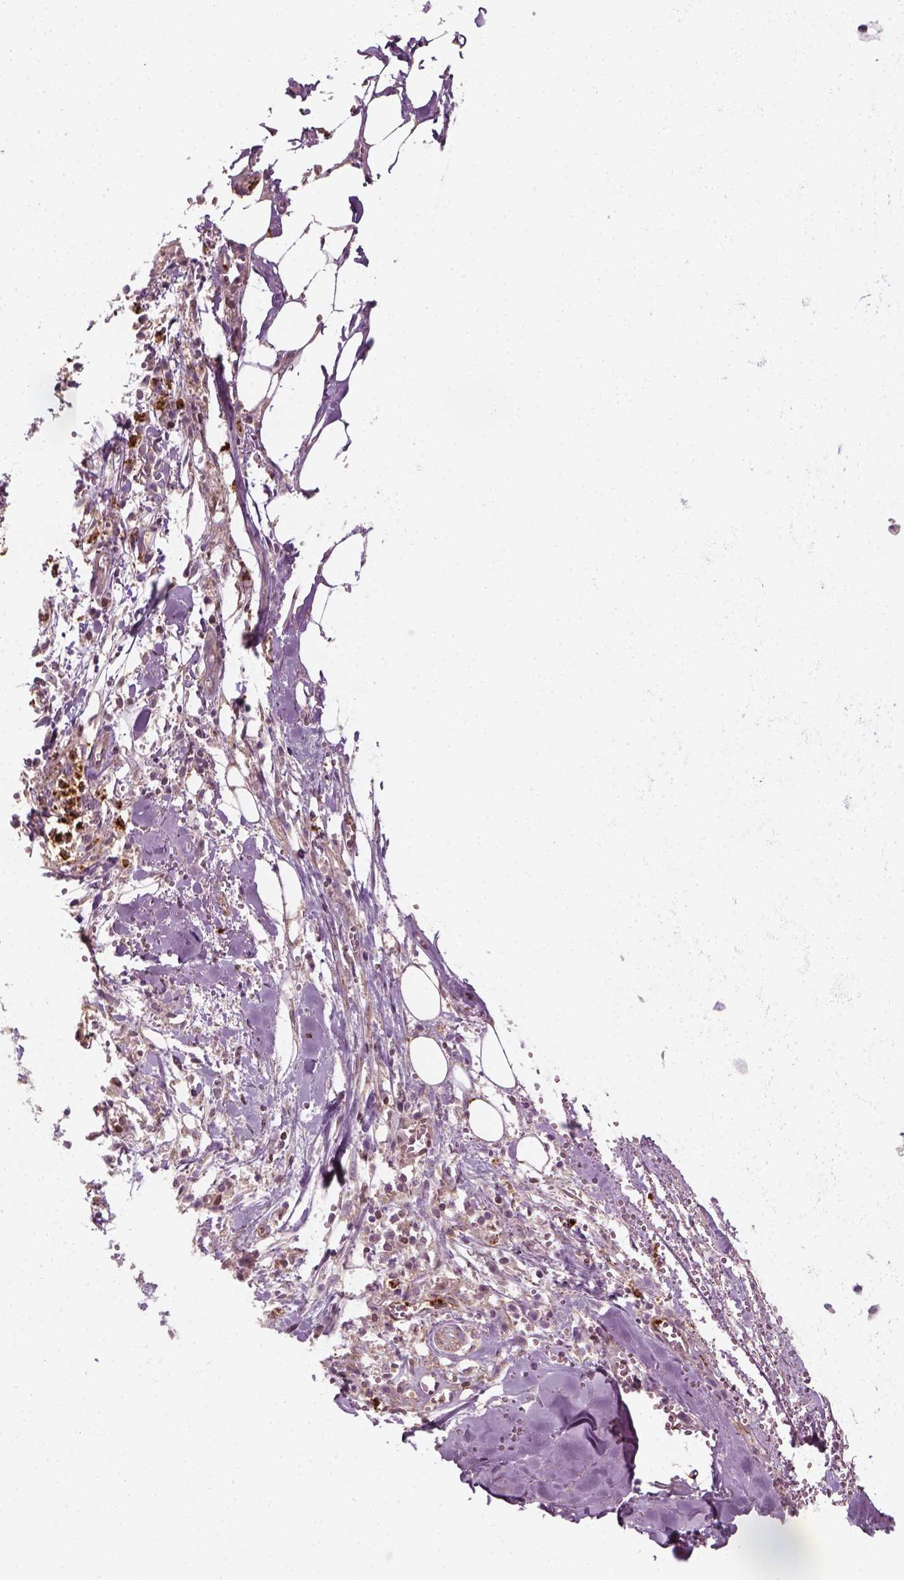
{"staining": {"intensity": "negative", "quantity": "none", "location": "none"}, "tissue": "adipose tissue", "cell_type": "Adipocytes", "image_type": "normal", "snomed": [{"axis": "morphology", "description": "Normal tissue, NOS"}, {"axis": "morphology", "description": "Squamous cell carcinoma, NOS"}, {"axis": "topography", "description": "Cartilage tissue"}, {"axis": "topography", "description": "Bronchus"}, {"axis": "topography", "description": "Lung"}], "caption": "This is an IHC photomicrograph of benign adipose tissue. There is no positivity in adipocytes.", "gene": "NPTN", "patient": {"sex": "male", "age": 66}}